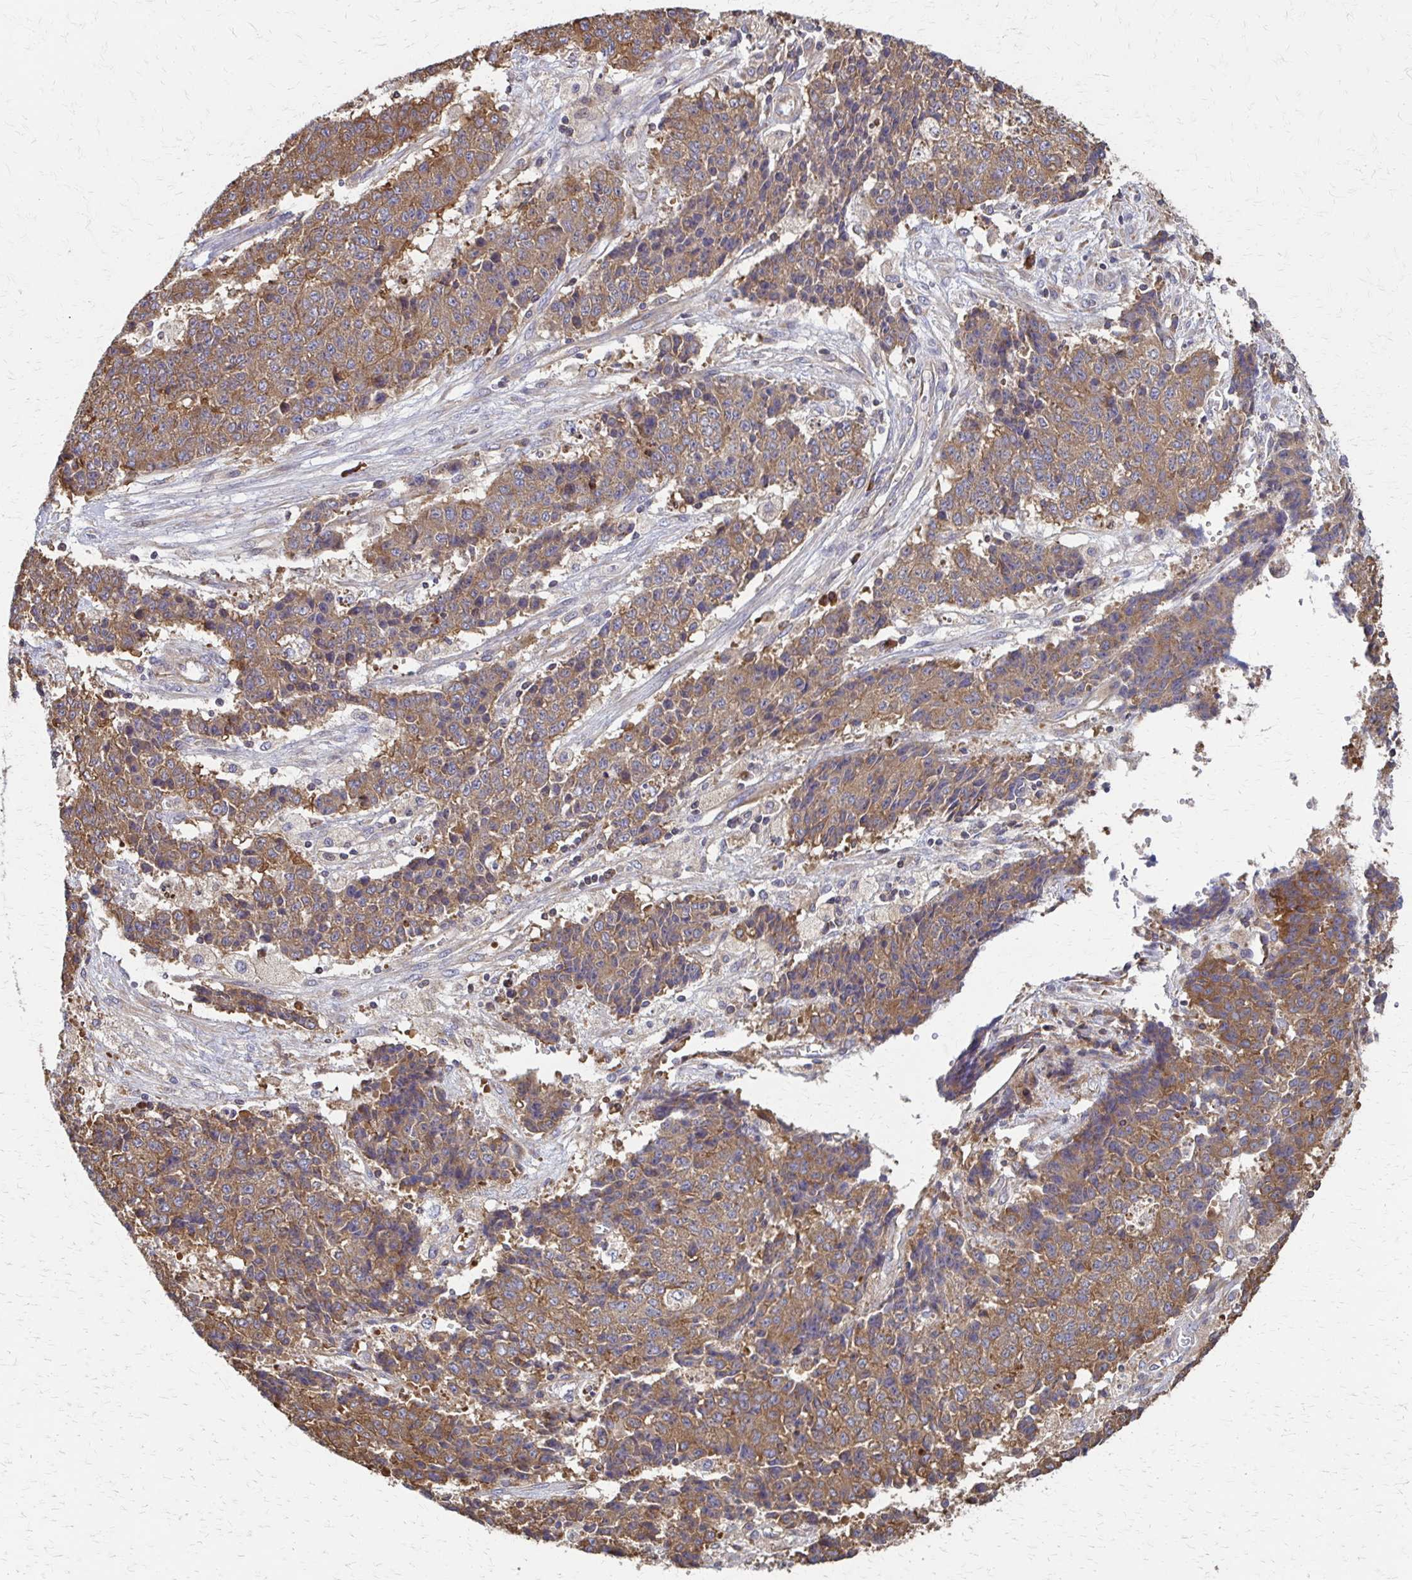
{"staining": {"intensity": "moderate", "quantity": ">75%", "location": "cytoplasmic/membranous"}, "tissue": "ovarian cancer", "cell_type": "Tumor cells", "image_type": "cancer", "snomed": [{"axis": "morphology", "description": "Carcinoma, endometroid"}, {"axis": "topography", "description": "Ovary"}], "caption": "Protein expression analysis of endometroid carcinoma (ovarian) exhibits moderate cytoplasmic/membranous staining in about >75% of tumor cells.", "gene": "EEF2", "patient": {"sex": "female", "age": 42}}